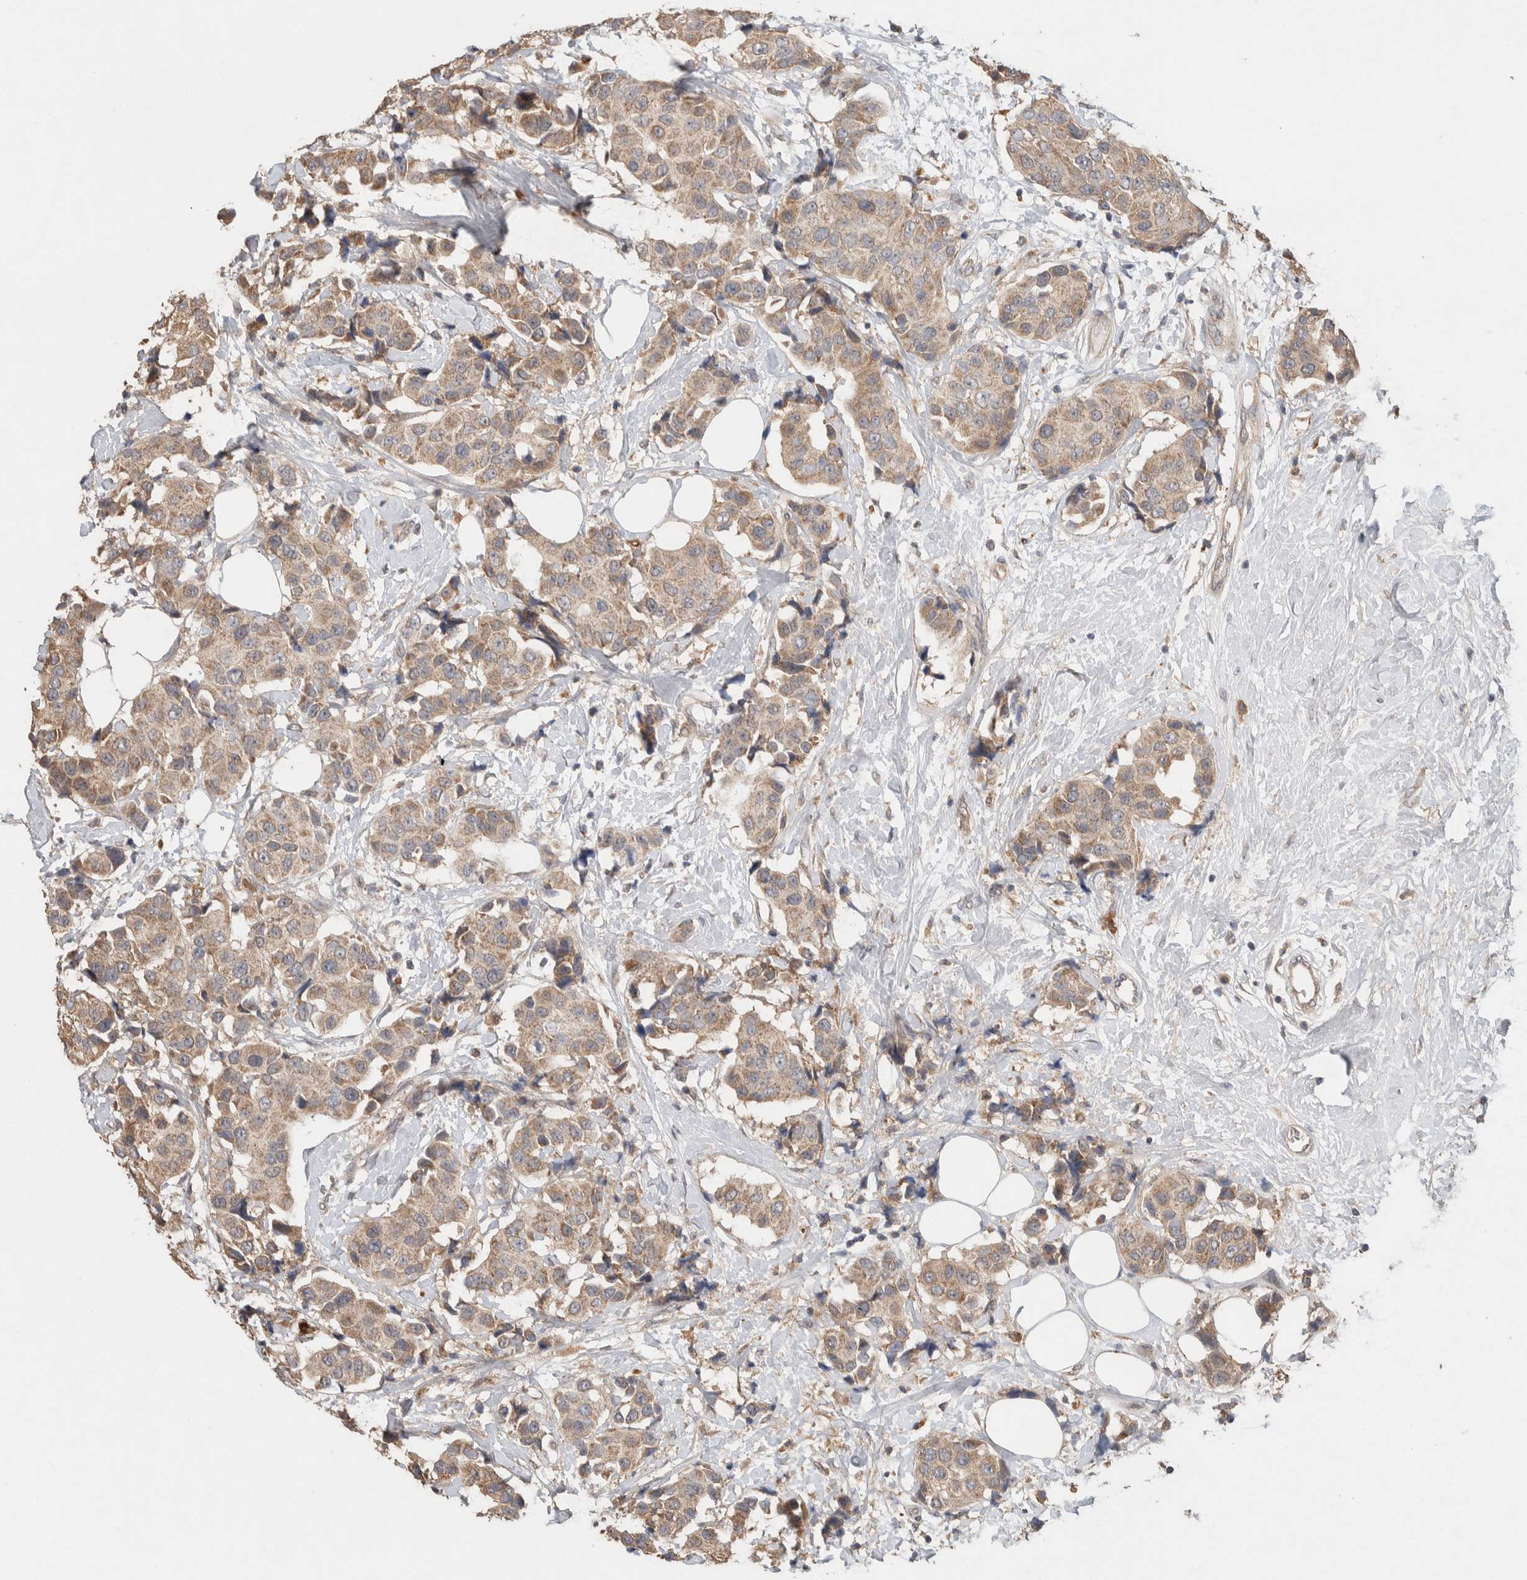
{"staining": {"intensity": "weak", "quantity": ">75%", "location": "cytoplasmic/membranous"}, "tissue": "breast cancer", "cell_type": "Tumor cells", "image_type": "cancer", "snomed": [{"axis": "morphology", "description": "Normal tissue, NOS"}, {"axis": "morphology", "description": "Duct carcinoma"}, {"axis": "topography", "description": "Breast"}], "caption": "Tumor cells demonstrate low levels of weak cytoplasmic/membranous staining in about >75% of cells in human breast cancer.", "gene": "KCNJ5", "patient": {"sex": "female", "age": 39}}